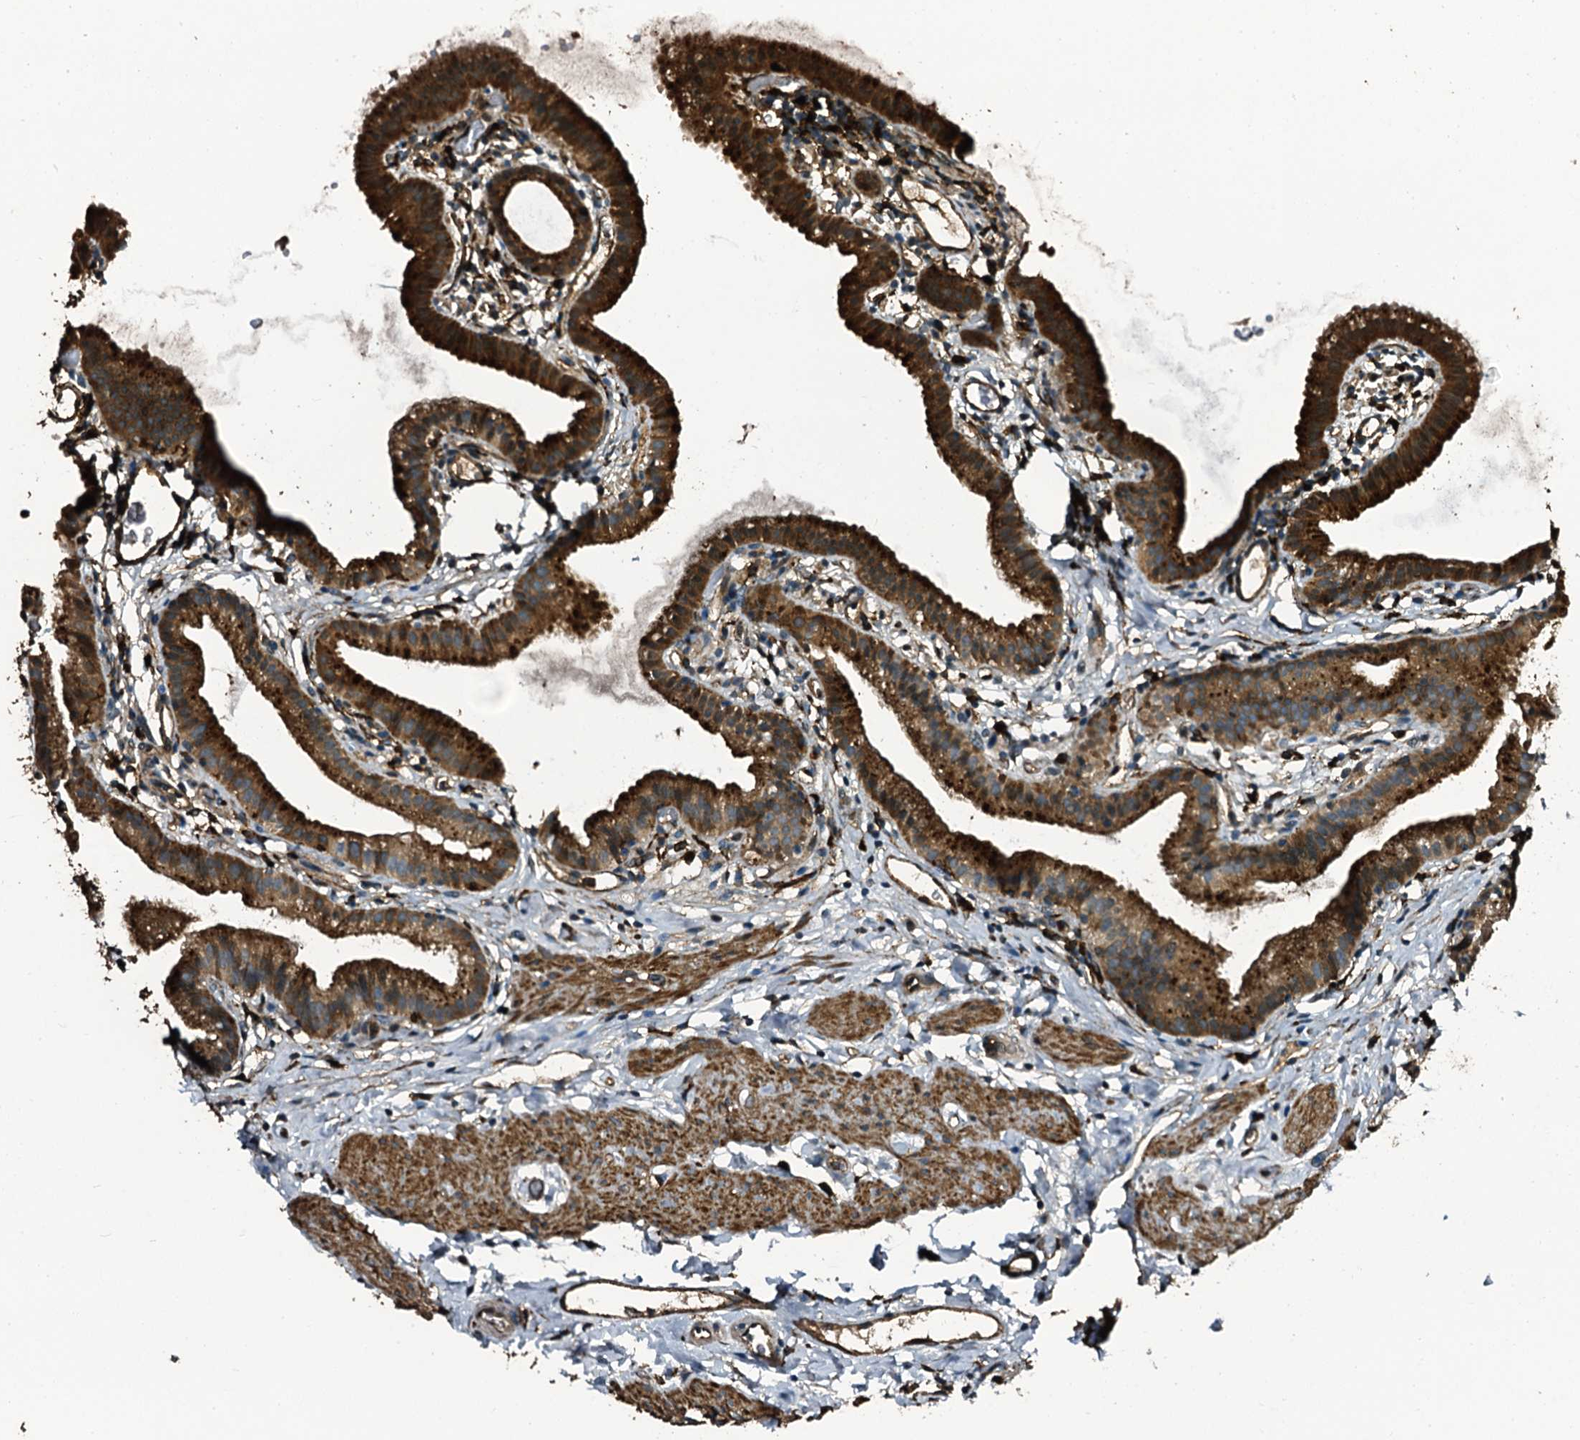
{"staining": {"intensity": "strong", "quantity": ">75%", "location": "cytoplasmic/membranous"}, "tissue": "gallbladder", "cell_type": "Glandular cells", "image_type": "normal", "snomed": [{"axis": "morphology", "description": "Normal tissue, NOS"}, {"axis": "topography", "description": "Gallbladder"}], "caption": "Immunohistochemical staining of unremarkable gallbladder displays strong cytoplasmic/membranous protein expression in about >75% of glandular cells.", "gene": "TPGS2", "patient": {"sex": "female", "age": 46}}